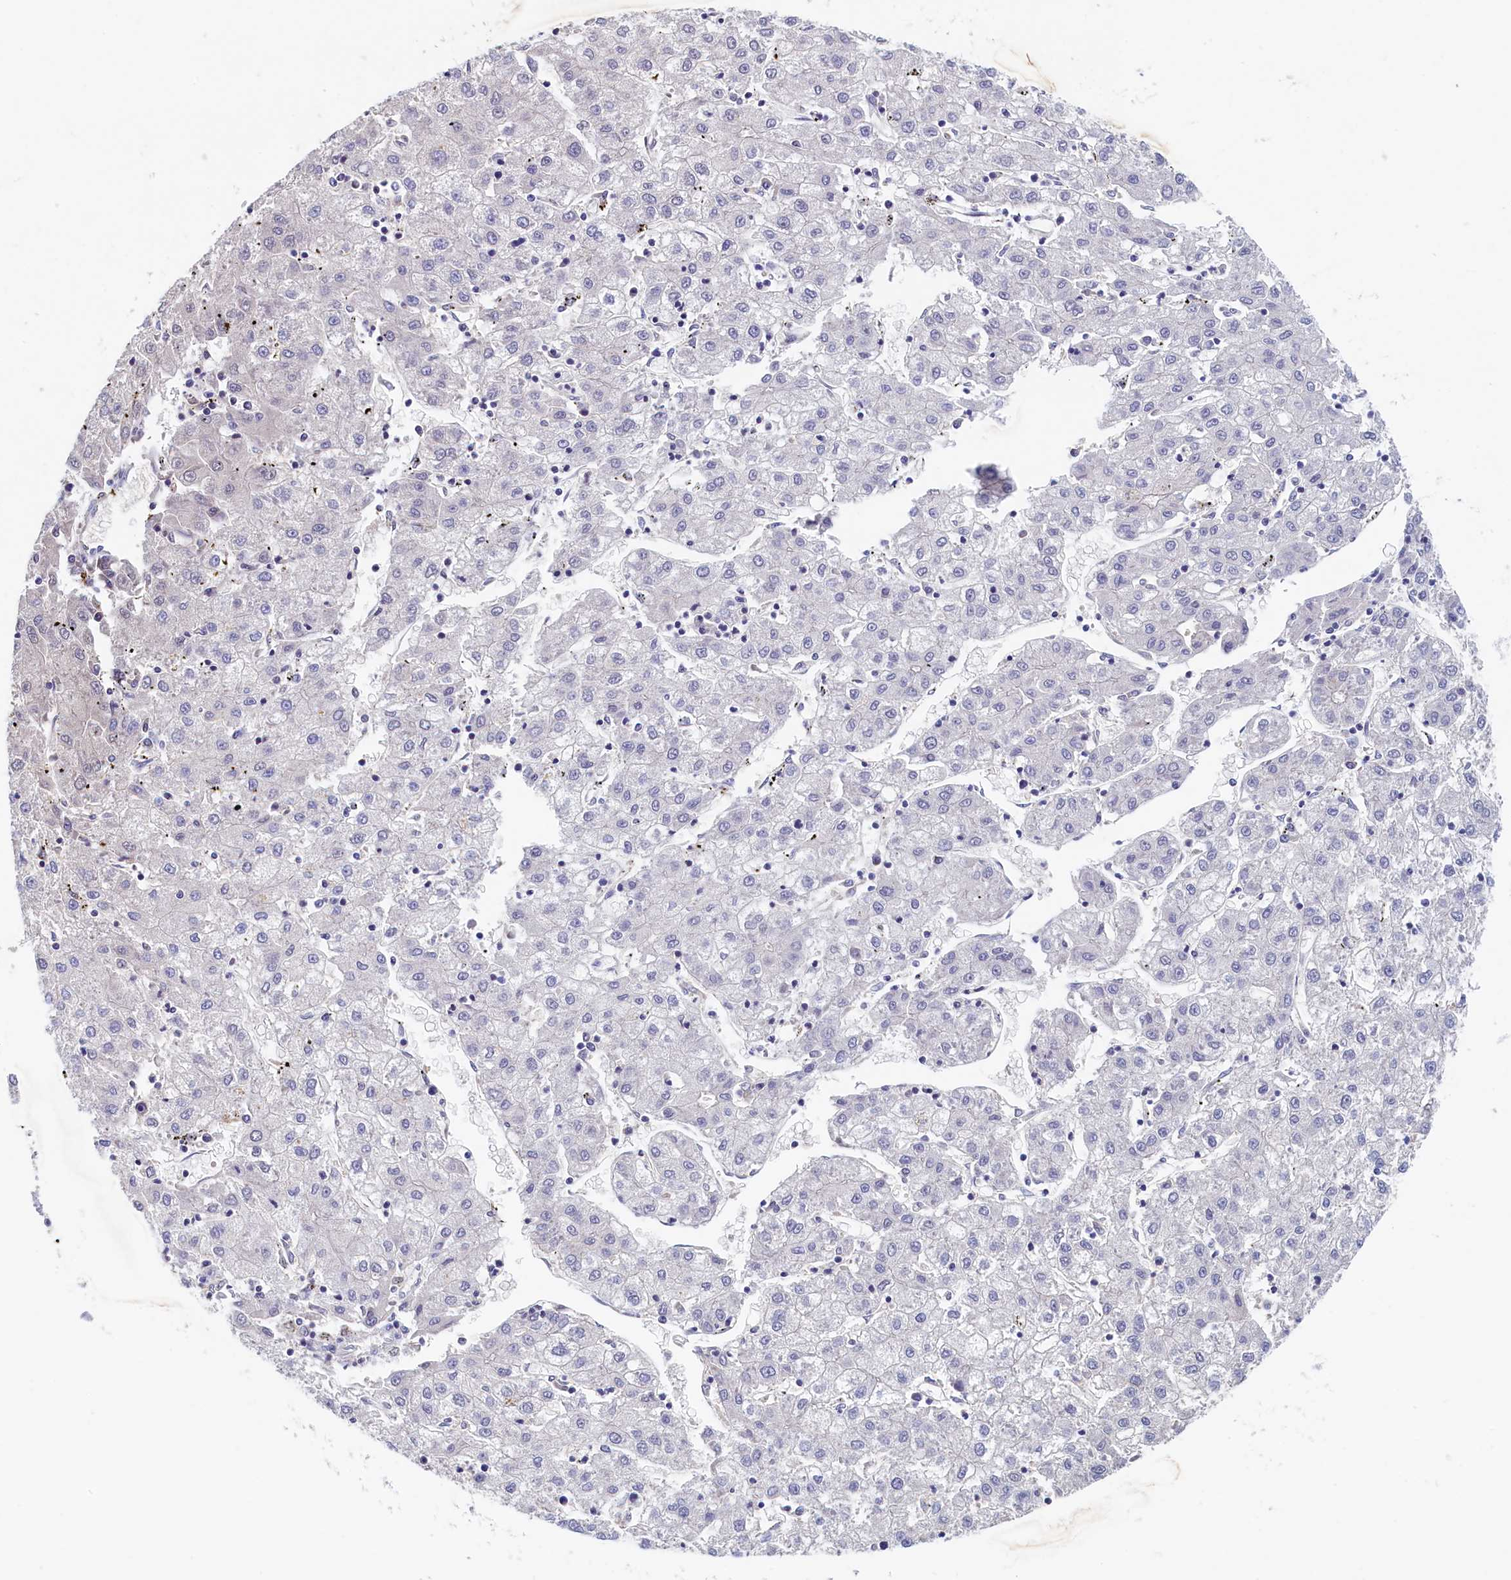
{"staining": {"intensity": "negative", "quantity": "none", "location": "none"}, "tissue": "liver cancer", "cell_type": "Tumor cells", "image_type": "cancer", "snomed": [{"axis": "morphology", "description": "Carcinoma, Hepatocellular, NOS"}, {"axis": "topography", "description": "Liver"}], "caption": "Immunohistochemistry (IHC) photomicrograph of liver cancer stained for a protein (brown), which exhibits no positivity in tumor cells.", "gene": "GUCA1C", "patient": {"sex": "male", "age": 72}}